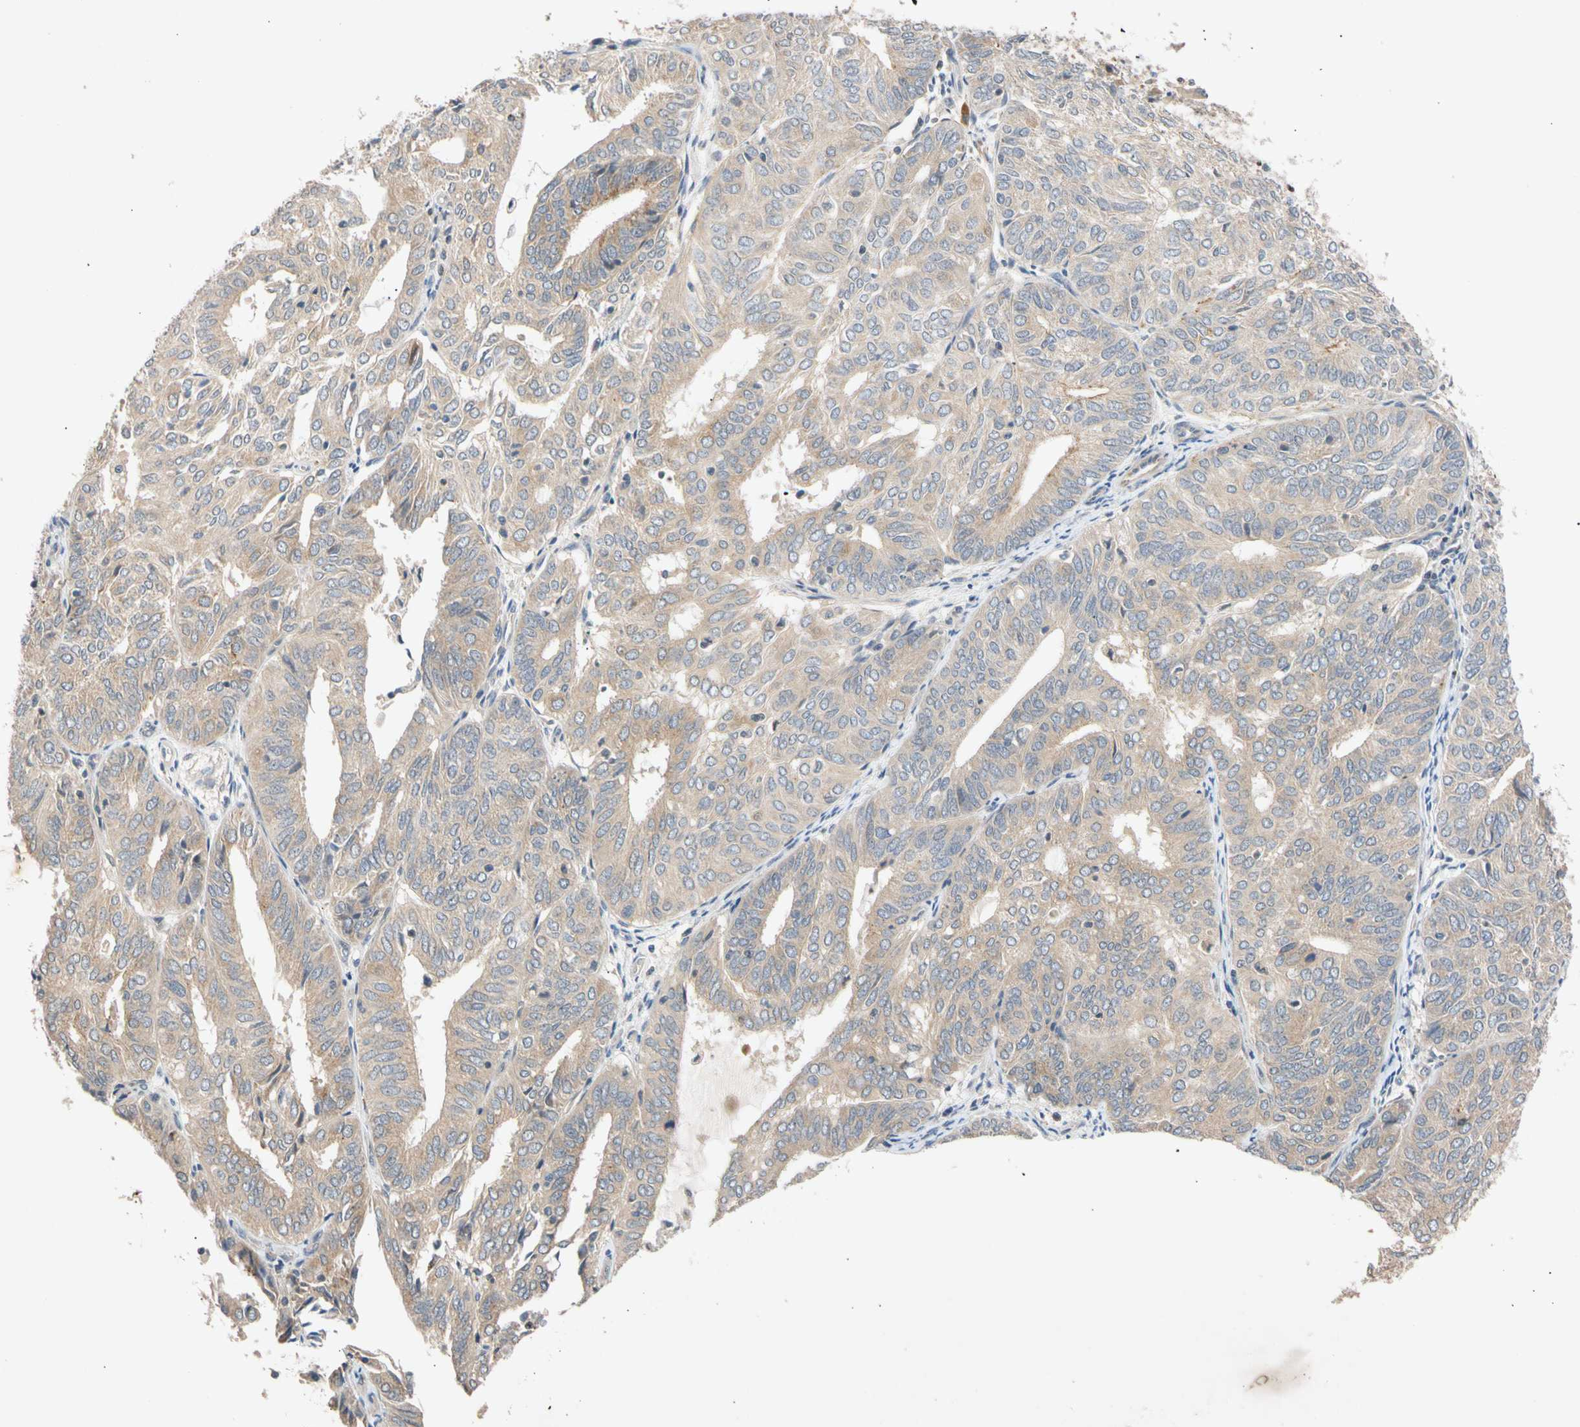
{"staining": {"intensity": "weak", "quantity": ">75%", "location": "cytoplasmic/membranous"}, "tissue": "endometrial cancer", "cell_type": "Tumor cells", "image_type": "cancer", "snomed": [{"axis": "morphology", "description": "Adenocarcinoma, NOS"}, {"axis": "topography", "description": "Uterus"}], "caption": "Immunohistochemistry staining of endometrial cancer, which exhibits low levels of weak cytoplasmic/membranous expression in approximately >75% of tumor cells indicating weak cytoplasmic/membranous protein staining. The staining was performed using DAB (3,3'-diaminobenzidine) (brown) for protein detection and nuclei were counterstained in hematoxylin (blue).", "gene": "CNST", "patient": {"sex": "female", "age": 60}}